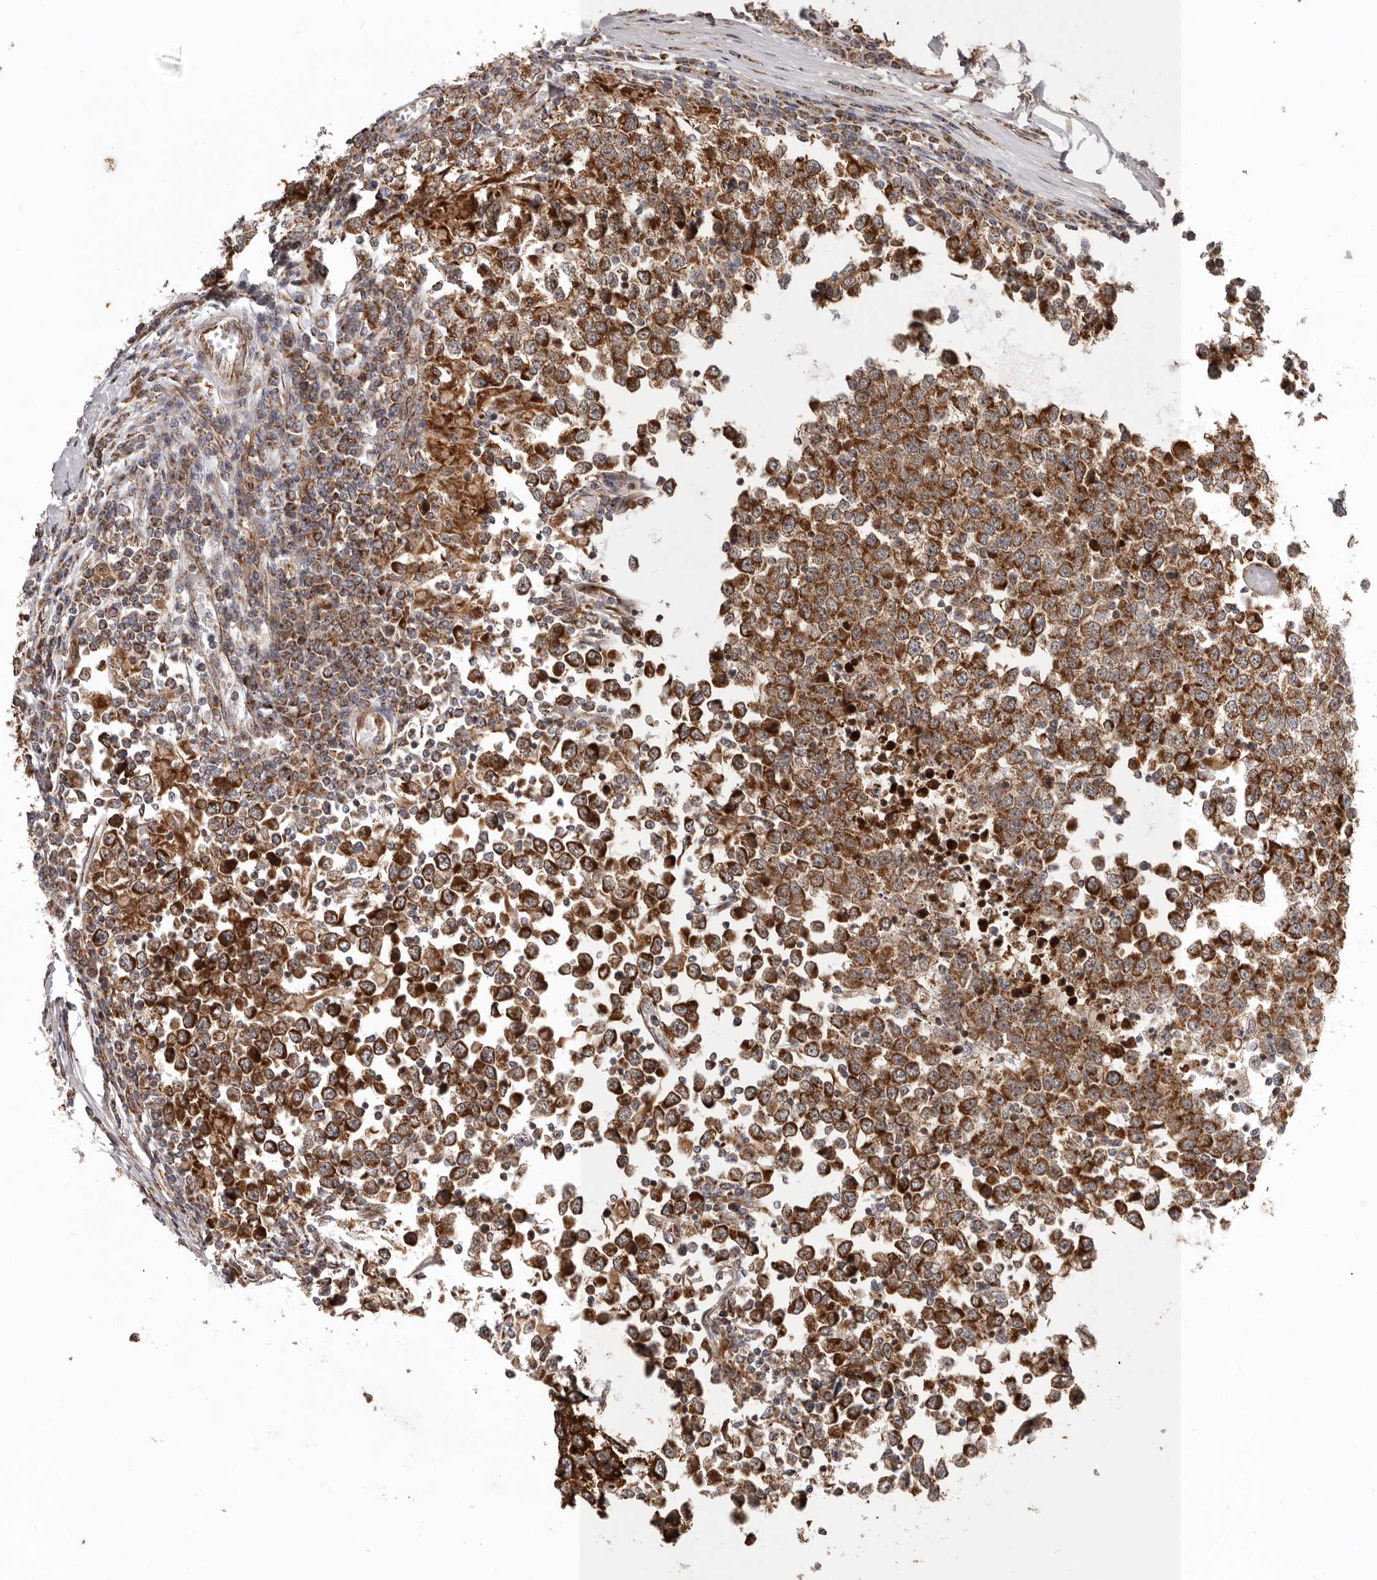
{"staining": {"intensity": "strong", "quantity": ">75%", "location": "cytoplasmic/membranous"}, "tissue": "testis cancer", "cell_type": "Tumor cells", "image_type": "cancer", "snomed": [{"axis": "morphology", "description": "Seminoma, NOS"}, {"axis": "topography", "description": "Testis"}], "caption": "Protein analysis of testis cancer (seminoma) tissue shows strong cytoplasmic/membranous positivity in about >75% of tumor cells. (Brightfield microscopy of DAB IHC at high magnification).", "gene": "MRPS10", "patient": {"sex": "male", "age": 65}}